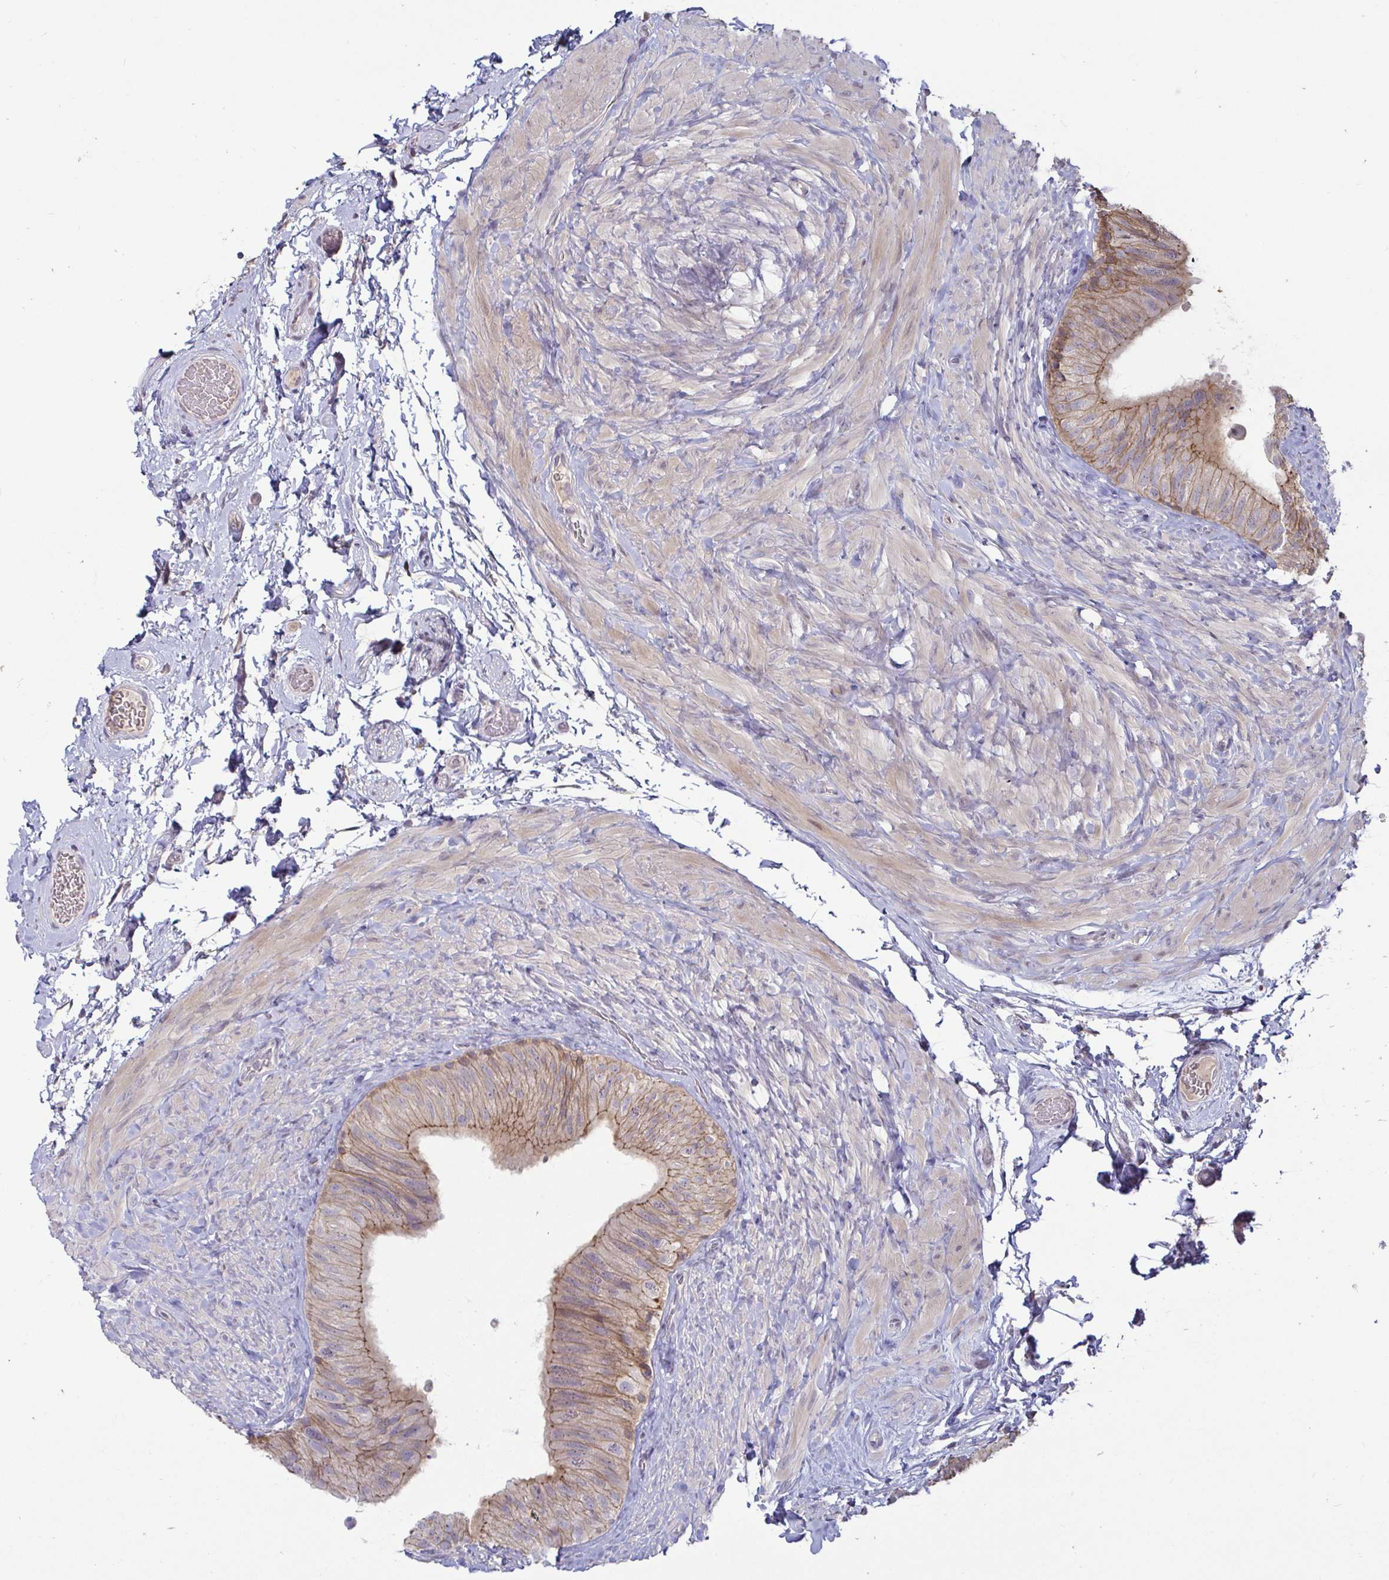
{"staining": {"intensity": "moderate", "quantity": "25%-75%", "location": "cytoplasmic/membranous"}, "tissue": "epididymis", "cell_type": "Glandular cells", "image_type": "normal", "snomed": [{"axis": "morphology", "description": "Normal tissue, NOS"}, {"axis": "topography", "description": "Epididymis, spermatic cord, NOS"}, {"axis": "topography", "description": "Epididymis"}], "caption": "Epididymis stained for a protein (brown) exhibits moderate cytoplasmic/membranous positive positivity in approximately 25%-75% of glandular cells.", "gene": "GSTM1", "patient": {"sex": "male", "age": 31}}